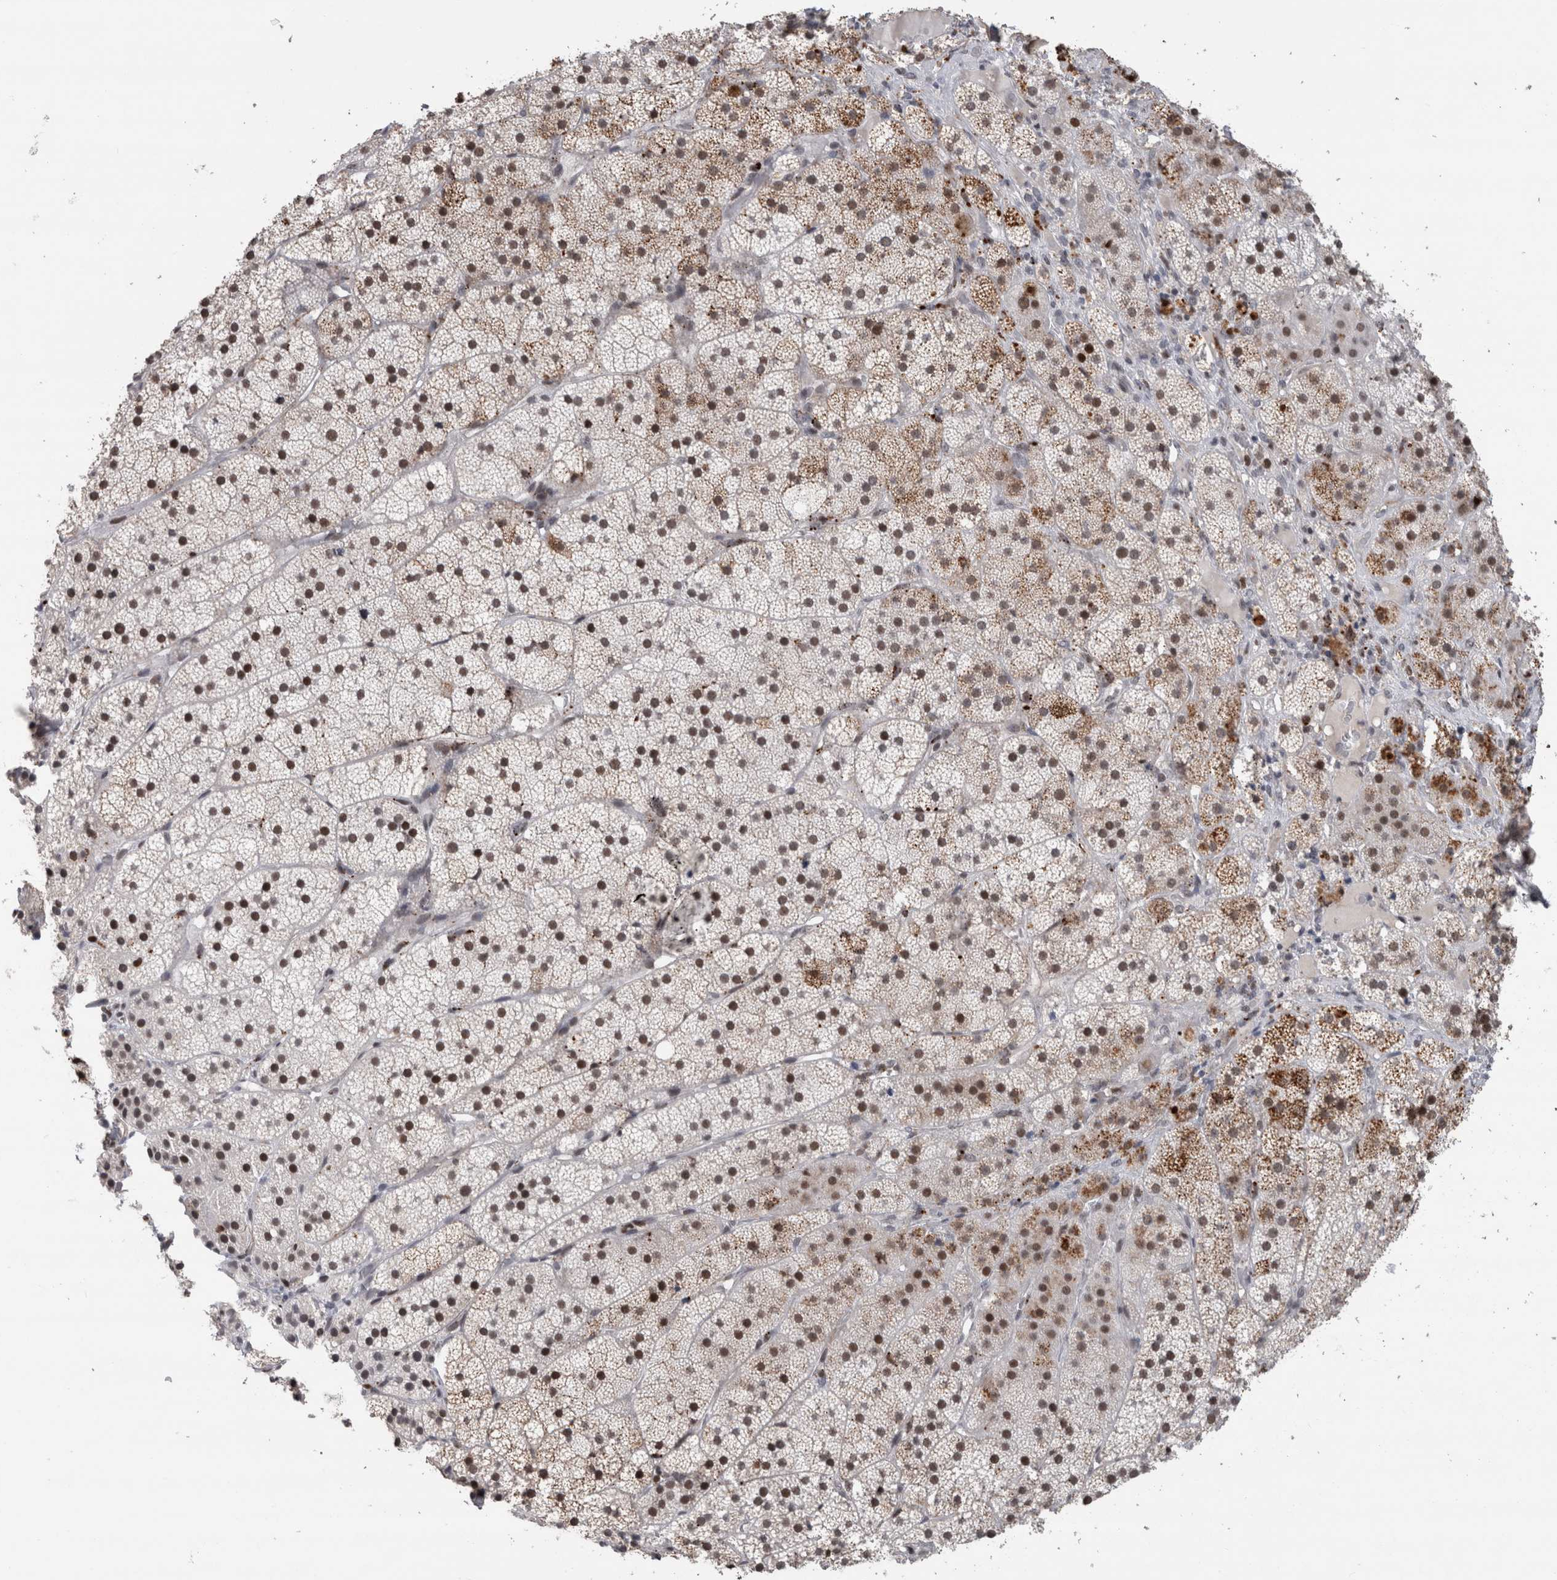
{"staining": {"intensity": "moderate", "quantity": "25%-75%", "location": "cytoplasmic/membranous,nuclear"}, "tissue": "adrenal gland", "cell_type": "Glandular cells", "image_type": "normal", "snomed": [{"axis": "morphology", "description": "Normal tissue, NOS"}, {"axis": "topography", "description": "Adrenal gland"}], "caption": "Adrenal gland stained with DAB immunohistochemistry (IHC) exhibits medium levels of moderate cytoplasmic/membranous,nuclear positivity in about 25%-75% of glandular cells. The staining was performed using DAB (3,3'-diaminobenzidine), with brown indicating positive protein expression. Nuclei are stained blue with hematoxylin.", "gene": "POLD2", "patient": {"sex": "female", "age": 44}}